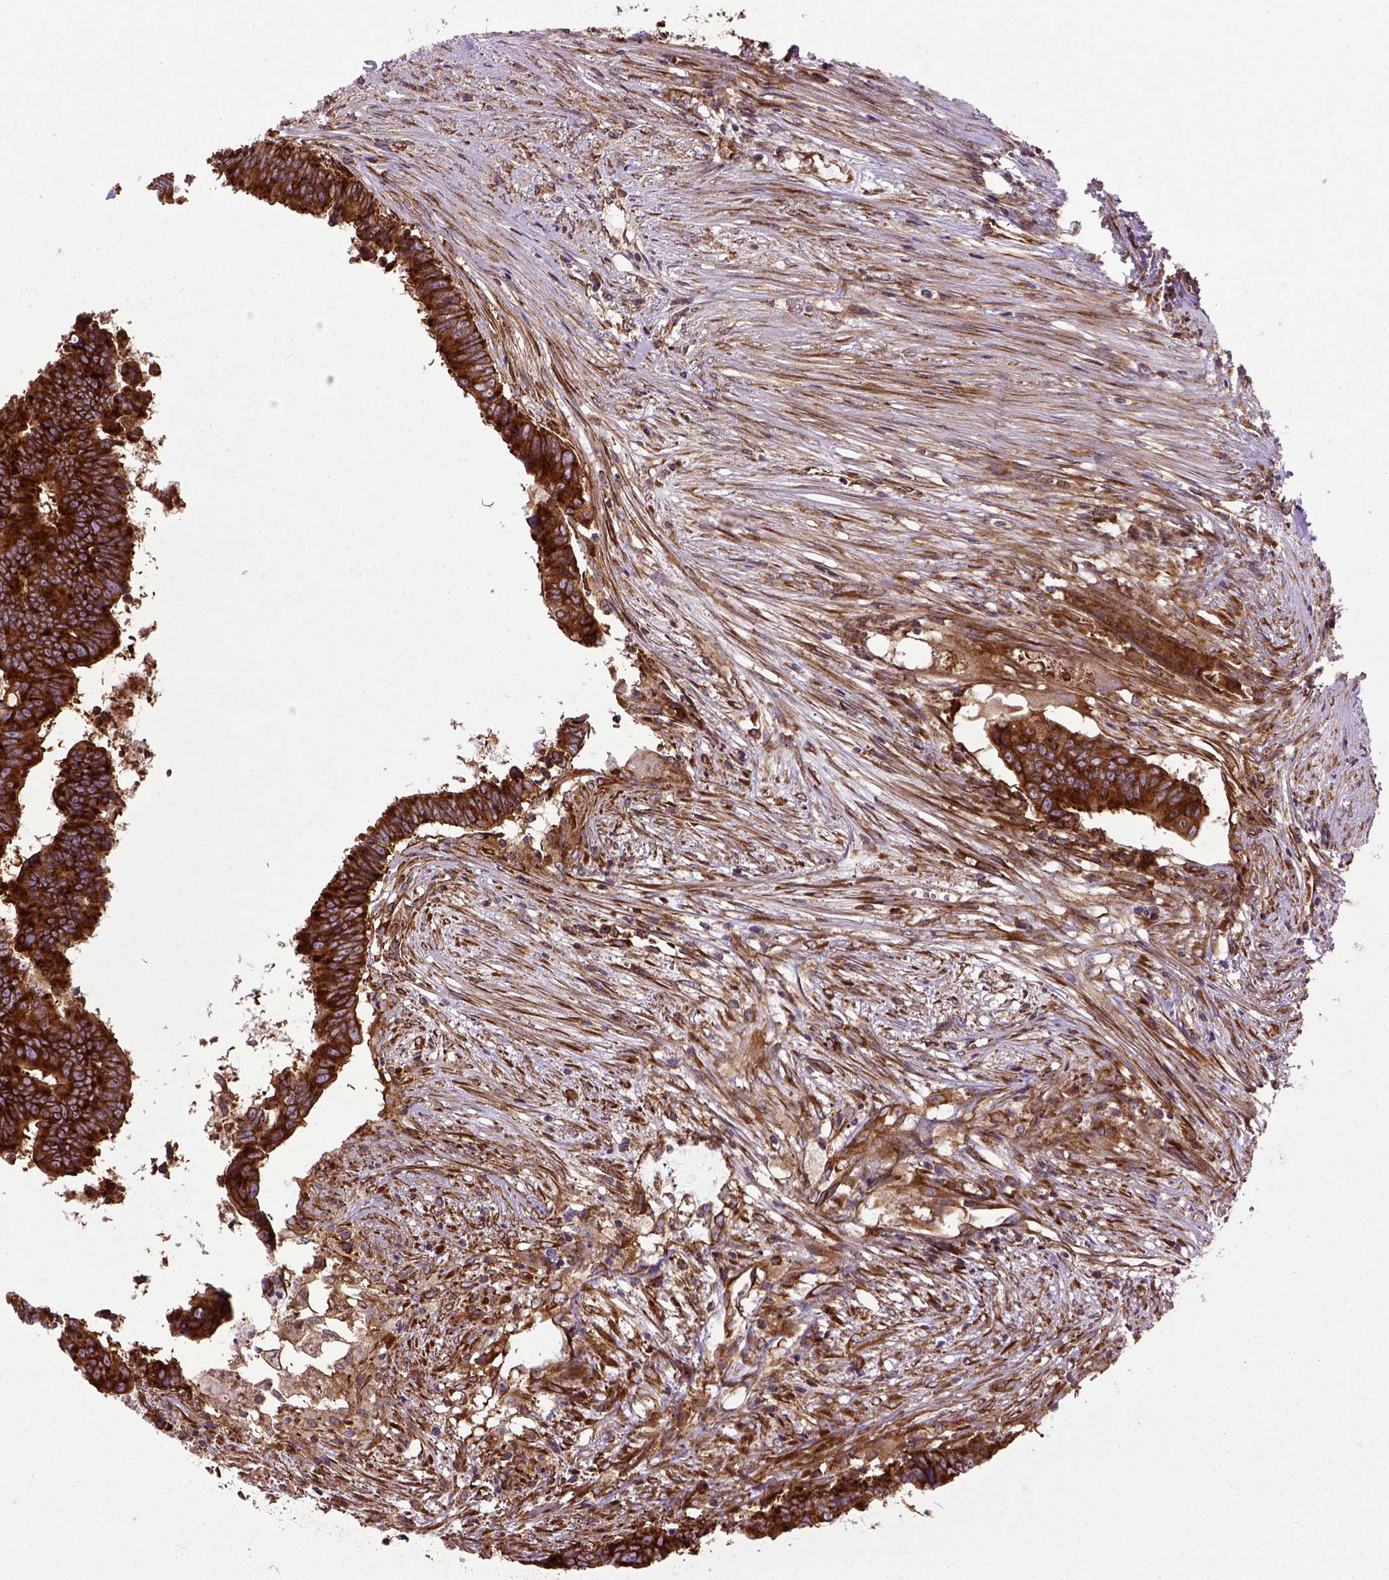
{"staining": {"intensity": "strong", "quantity": ">75%", "location": "cytoplasmic/membranous"}, "tissue": "colorectal cancer", "cell_type": "Tumor cells", "image_type": "cancer", "snomed": [{"axis": "morphology", "description": "Adenocarcinoma, NOS"}, {"axis": "topography", "description": "Colon"}], "caption": "Colorectal cancer stained with a brown dye shows strong cytoplasmic/membranous positive staining in approximately >75% of tumor cells.", "gene": "CAPRIN1", "patient": {"sex": "female", "age": 82}}